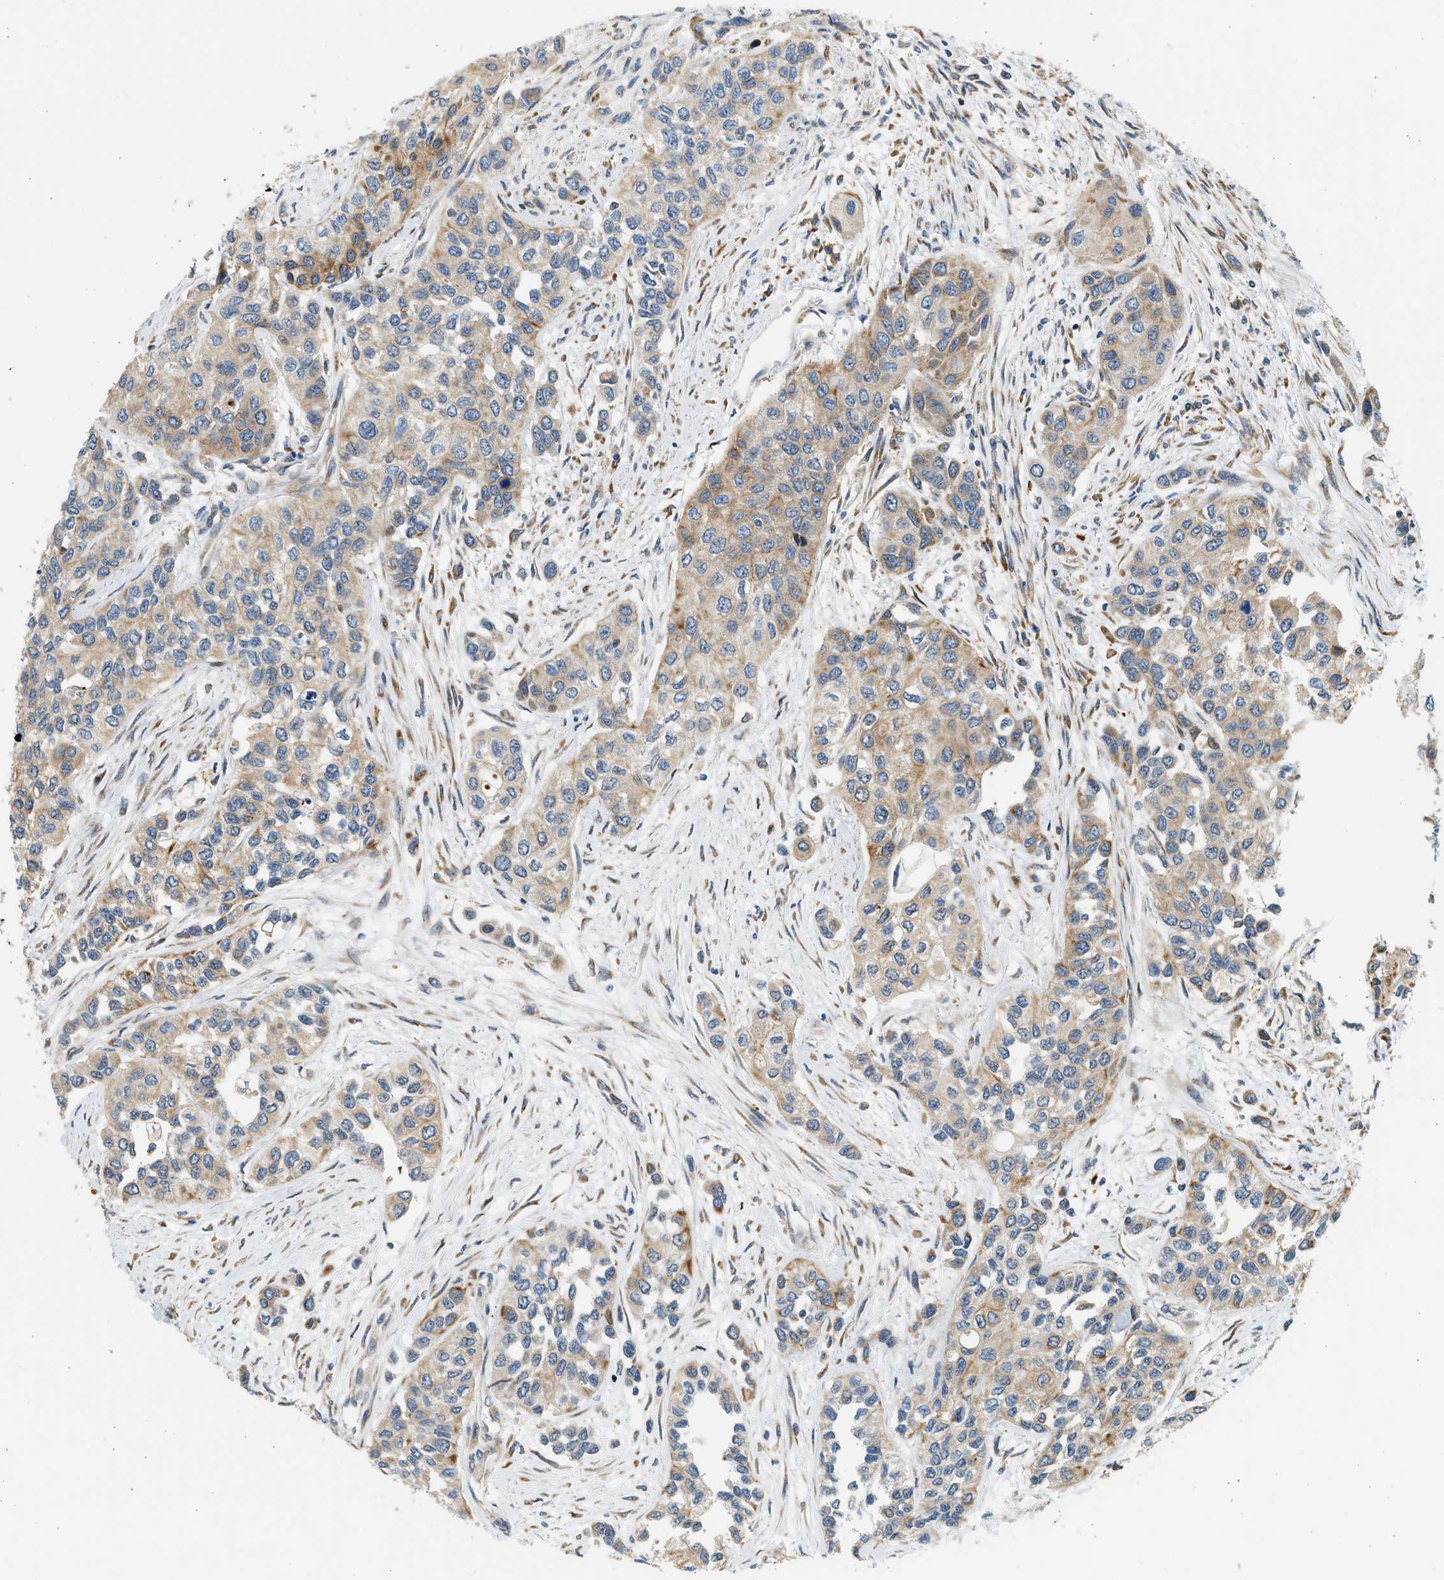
{"staining": {"intensity": "moderate", "quantity": "25%-75%", "location": "cytoplasmic/membranous"}, "tissue": "urothelial cancer", "cell_type": "Tumor cells", "image_type": "cancer", "snomed": [{"axis": "morphology", "description": "Urothelial carcinoma, High grade"}, {"axis": "topography", "description": "Urinary bladder"}], "caption": "Human high-grade urothelial carcinoma stained for a protein (brown) shows moderate cytoplasmic/membranous positive expression in approximately 25%-75% of tumor cells.", "gene": "NRSN2", "patient": {"sex": "female", "age": 56}}